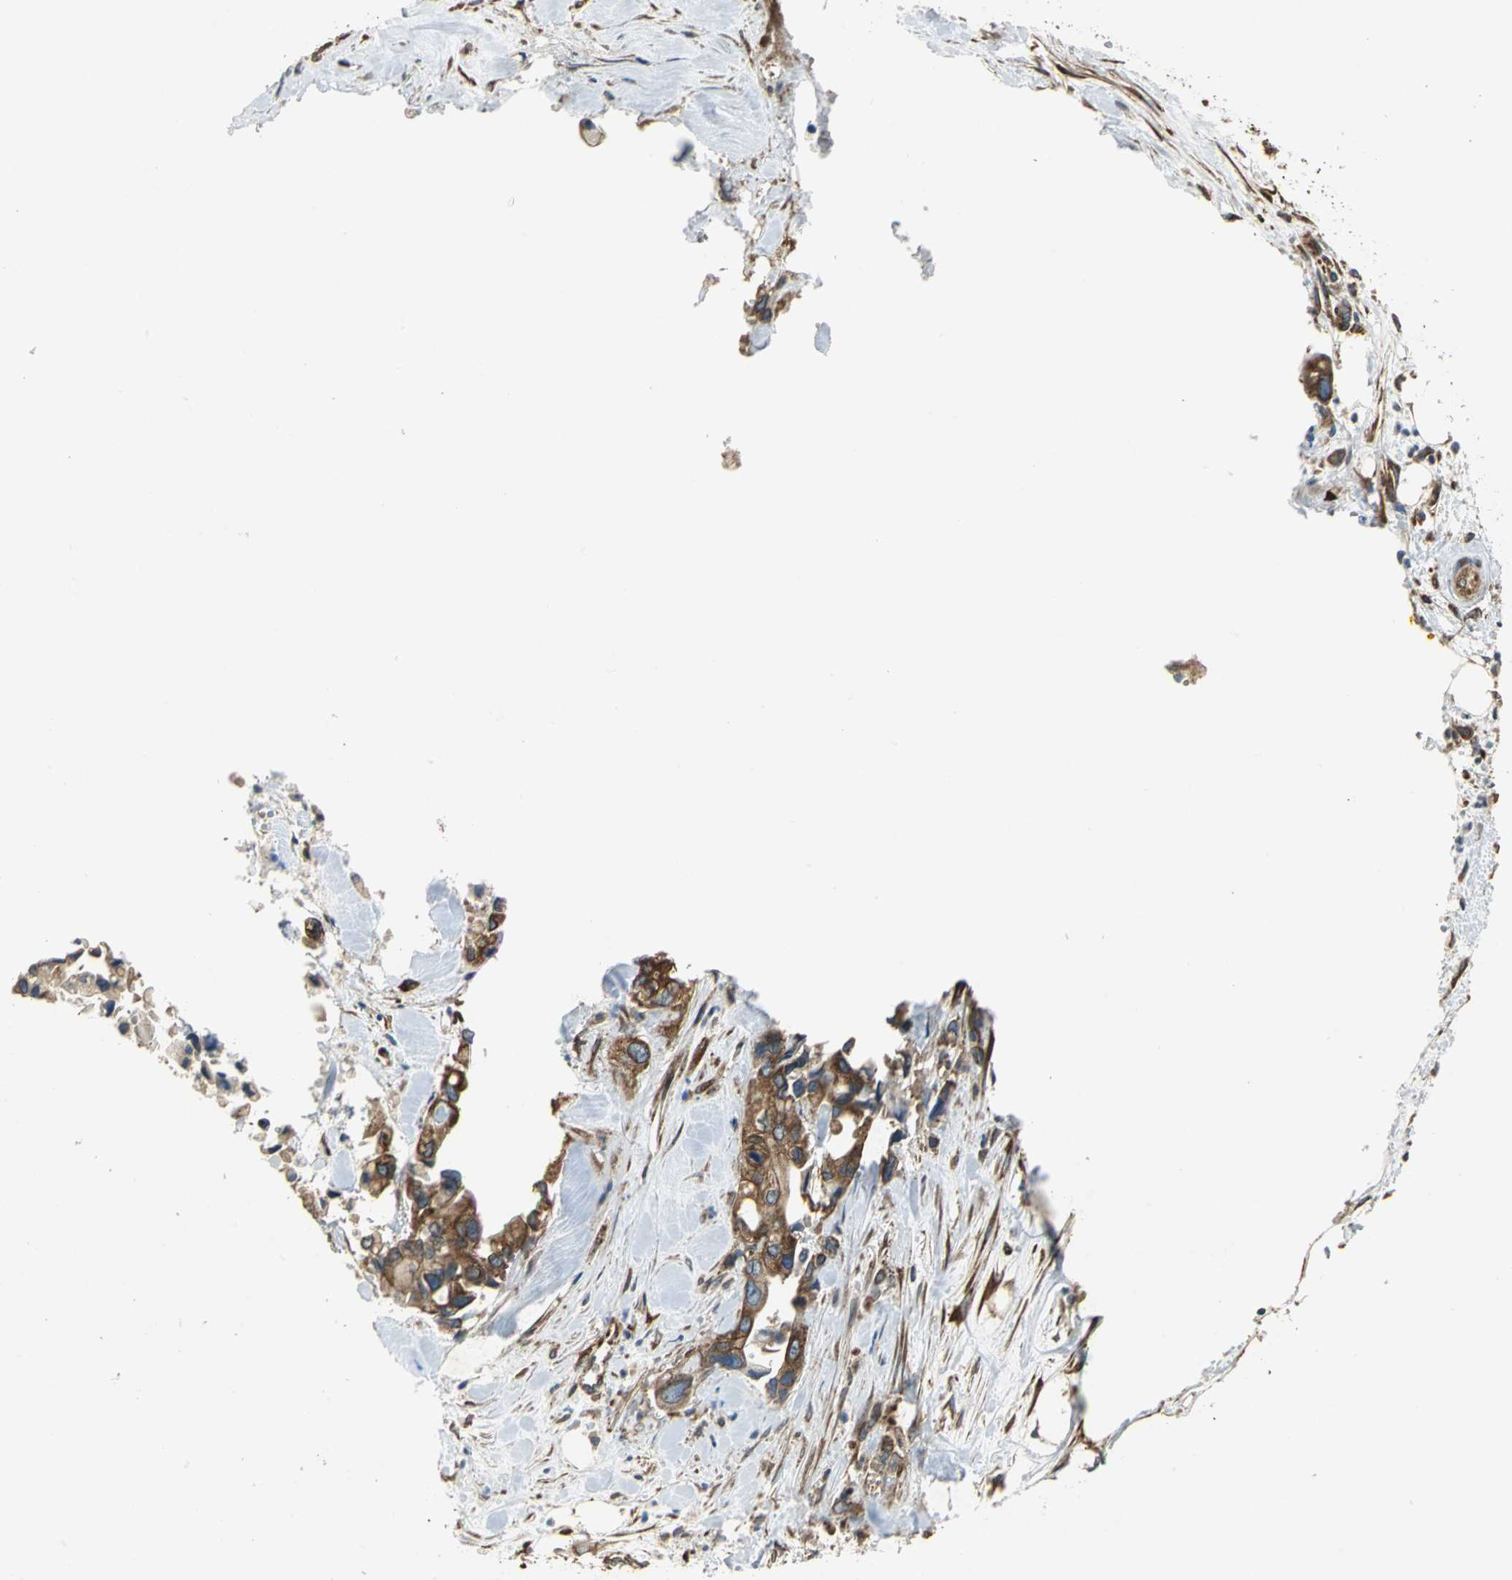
{"staining": {"intensity": "moderate", "quantity": "25%-75%", "location": "cytoplasmic/membranous"}, "tissue": "pancreatic cancer", "cell_type": "Tumor cells", "image_type": "cancer", "snomed": [{"axis": "morphology", "description": "Adenocarcinoma, NOS"}, {"axis": "topography", "description": "Pancreas"}], "caption": "Immunohistochemical staining of human adenocarcinoma (pancreatic) exhibits moderate cytoplasmic/membranous protein staining in about 25%-75% of tumor cells.", "gene": "SYVN1", "patient": {"sex": "male", "age": 70}}